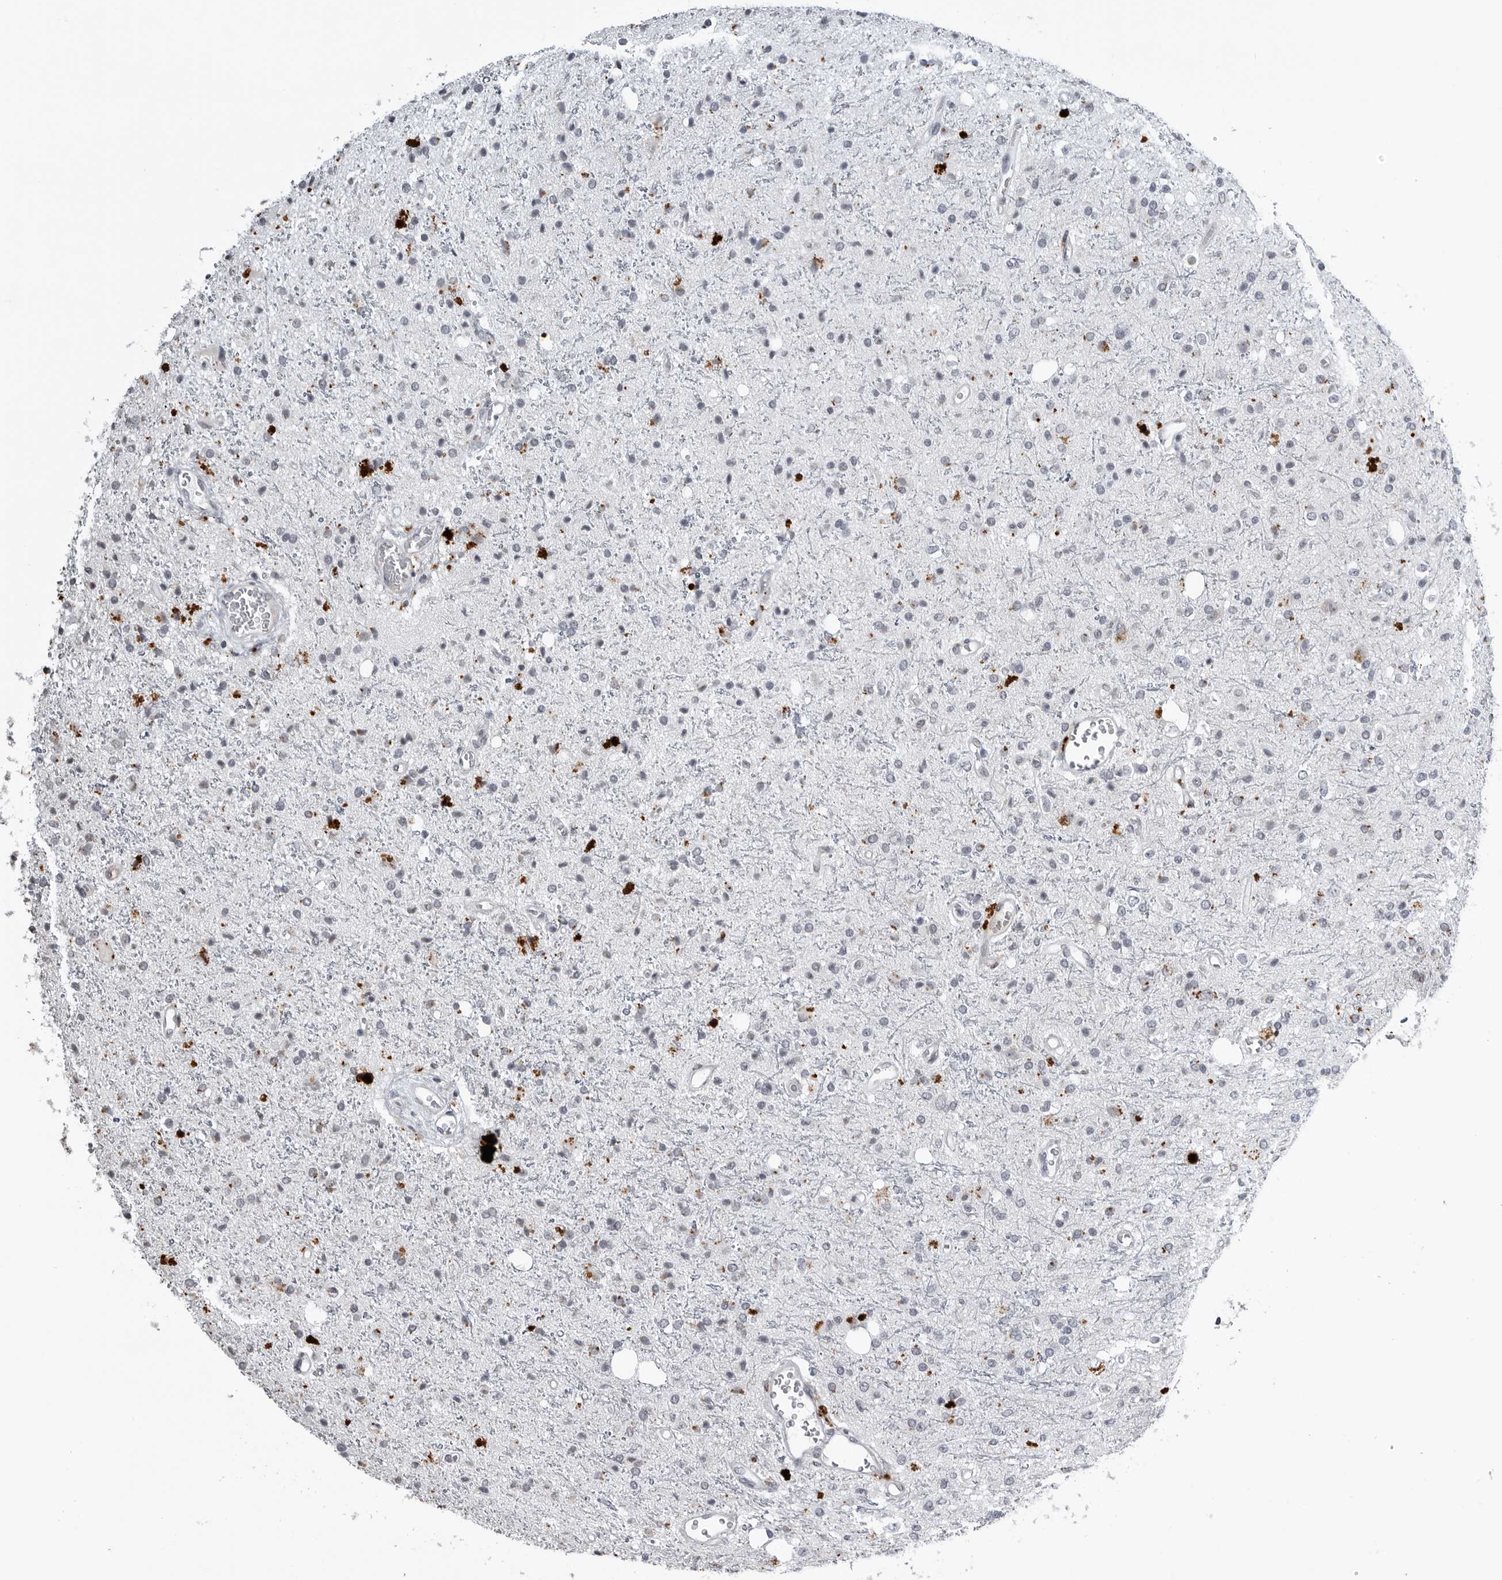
{"staining": {"intensity": "negative", "quantity": "none", "location": "none"}, "tissue": "glioma", "cell_type": "Tumor cells", "image_type": "cancer", "snomed": [{"axis": "morphology", "description": "Glioma, malignant, High grade"}, {"axis": "topography", "description": "Brain"}], "caption": "Tumor cells show no significant protein positivity in glioma.", "gene": "CXCR5", "patient": {"sex": "male", "age": 47}}